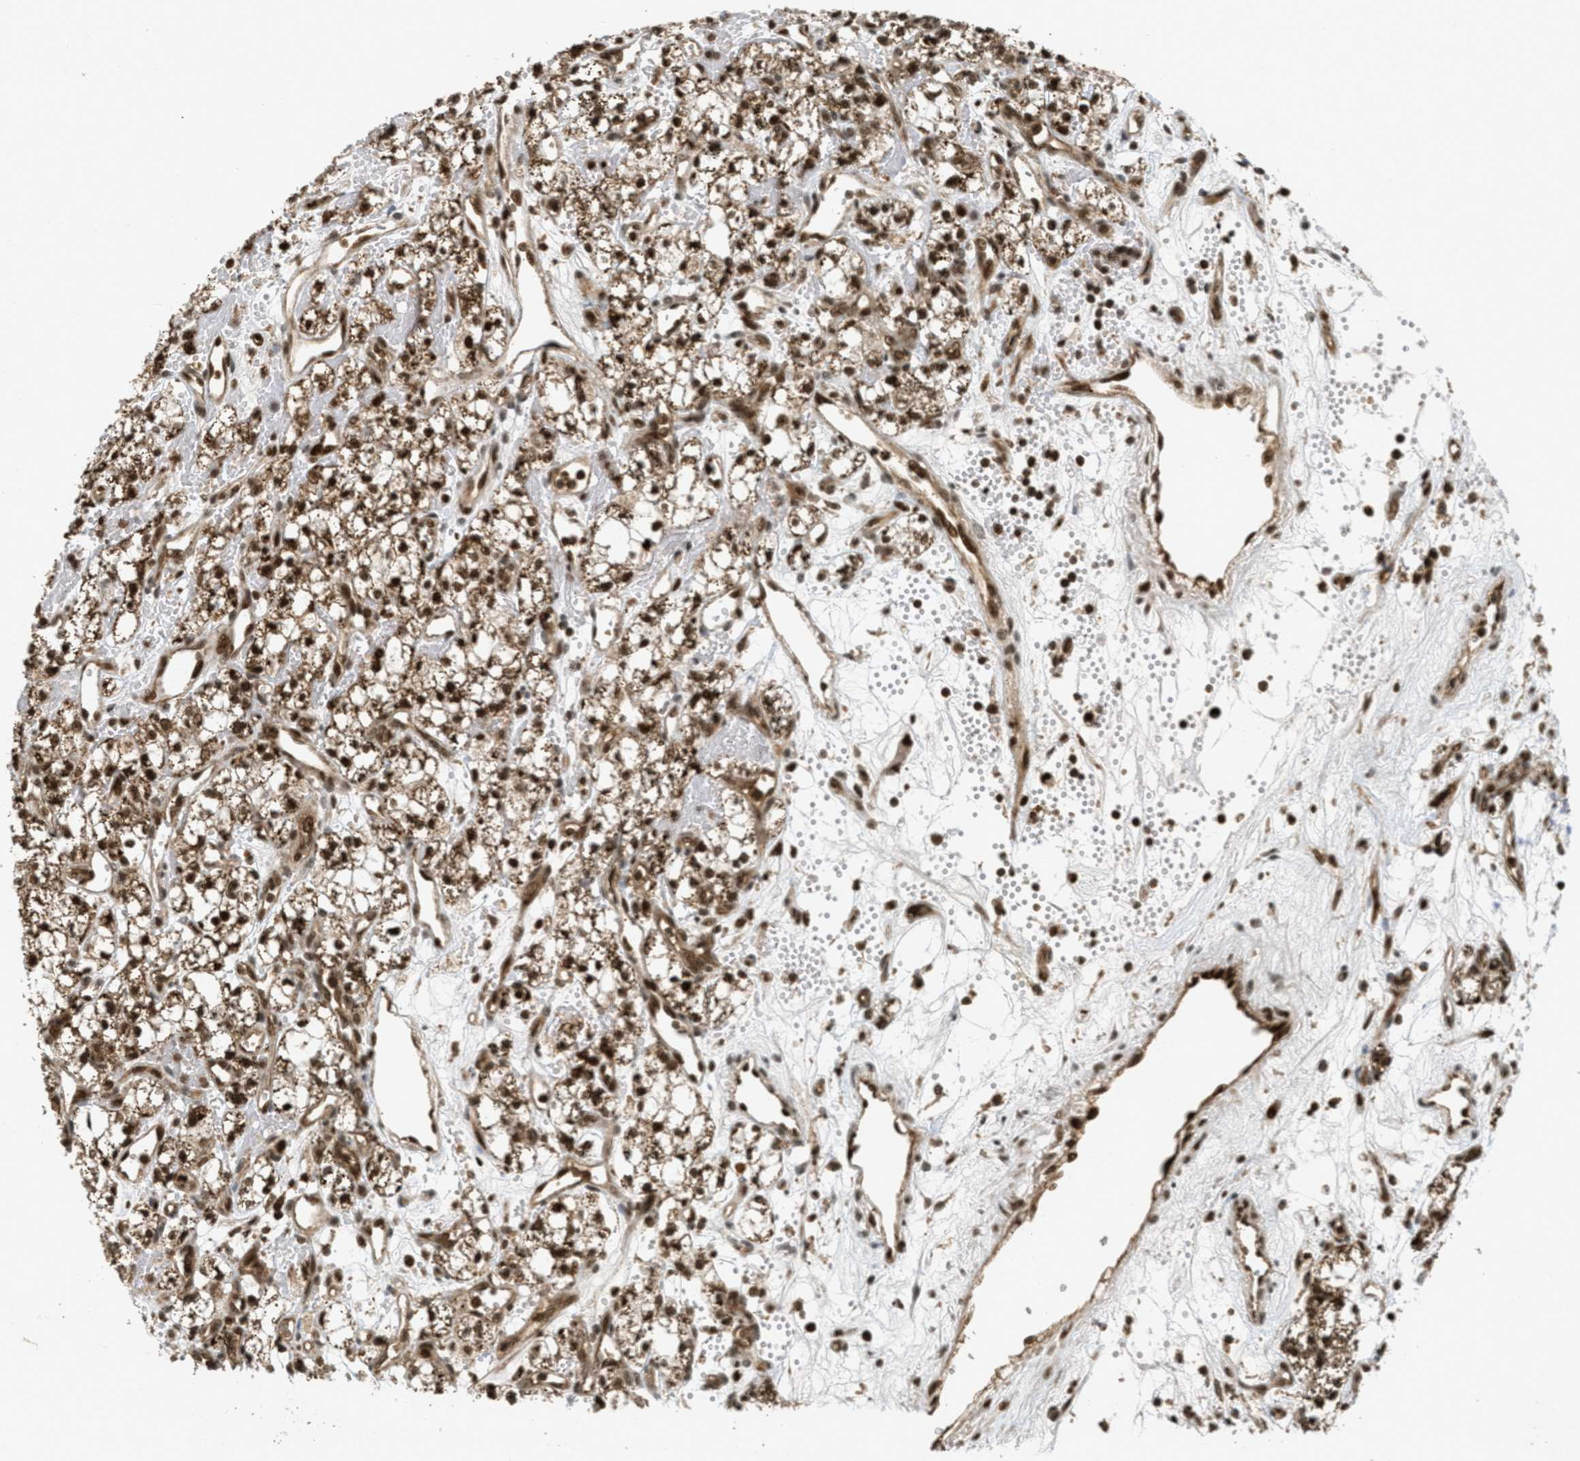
{"staining": {"intensity": "strong", "quantity": ">75%", "location": "cytoplasmic/membranous,nuclear"}, "tissue": "renal cancer", "cell_type": "Tumor cells", "image_type": "cancer", "snomed": [{"axis": "morphology", "description": "Adenocarcinoma, NOS"}, {"axis": "topography", "description": "Kidney"}], "caption": "Renal cancer stained for a protein (brown) displays strong cytoplasmic/membranous and nuclear positive positivity in approximately >75% of tumor cells.", "gene": "TLK1", "patient": {"sex": "male", "age": 59}}